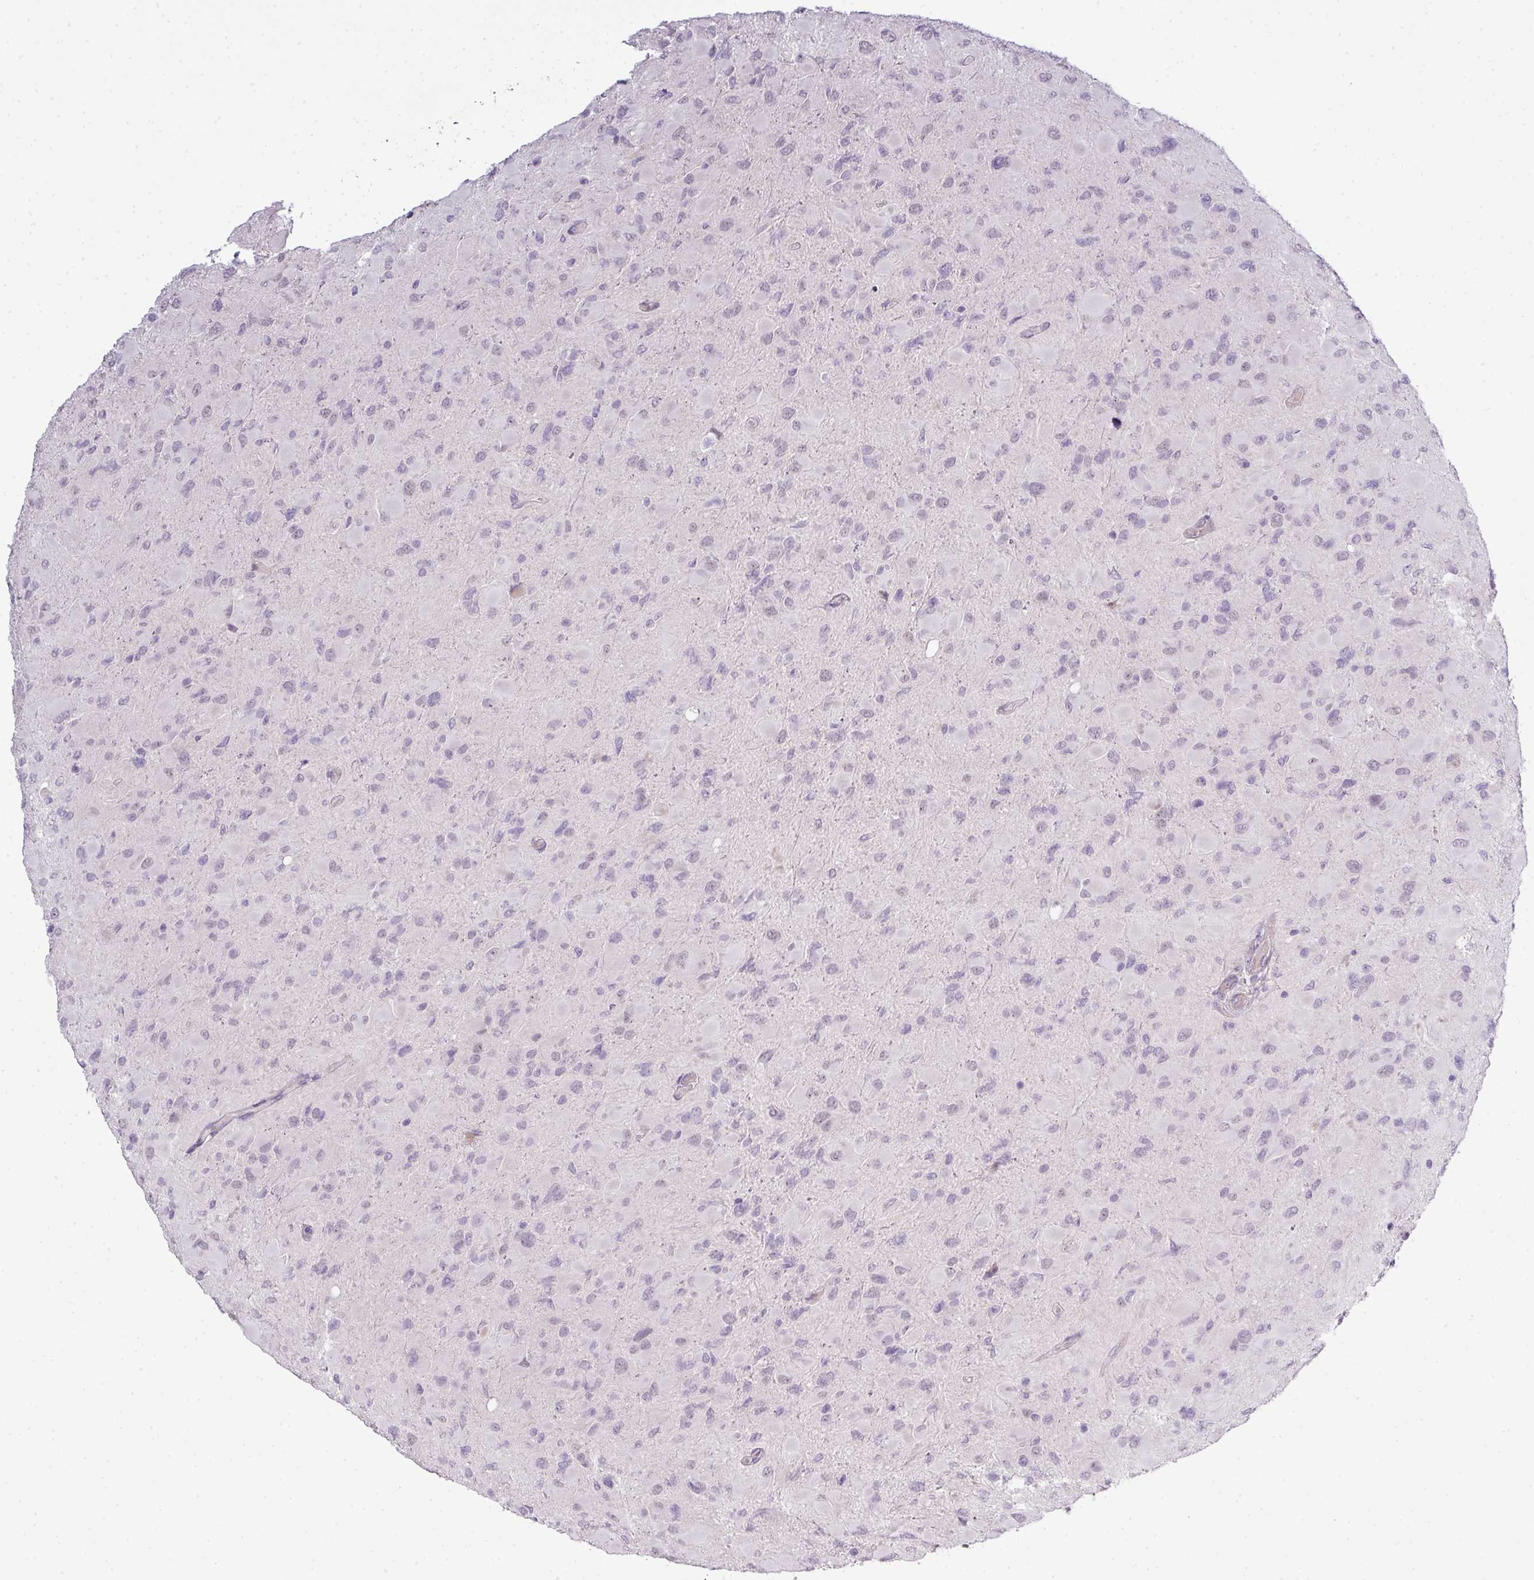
{"staining": {"intensity": "negative", "quantity": "none", "location": "none"}, "tissue": "glioma", "cell_type": "Tumor cells", "image_type": "cancer", "snomed": [{"axis": "morphology", "description": "Glioma, malignant, High grade"}, {"axis": "topography", "description": "Cerebral cortex"}], "caption": "High power microscopy micrograph of an IHC image of high-grade glioma (malignant), revealing no significant staining in tumor cells.", "gene": "ZNF688", "patient": {"sex": "female", "age": 36}}